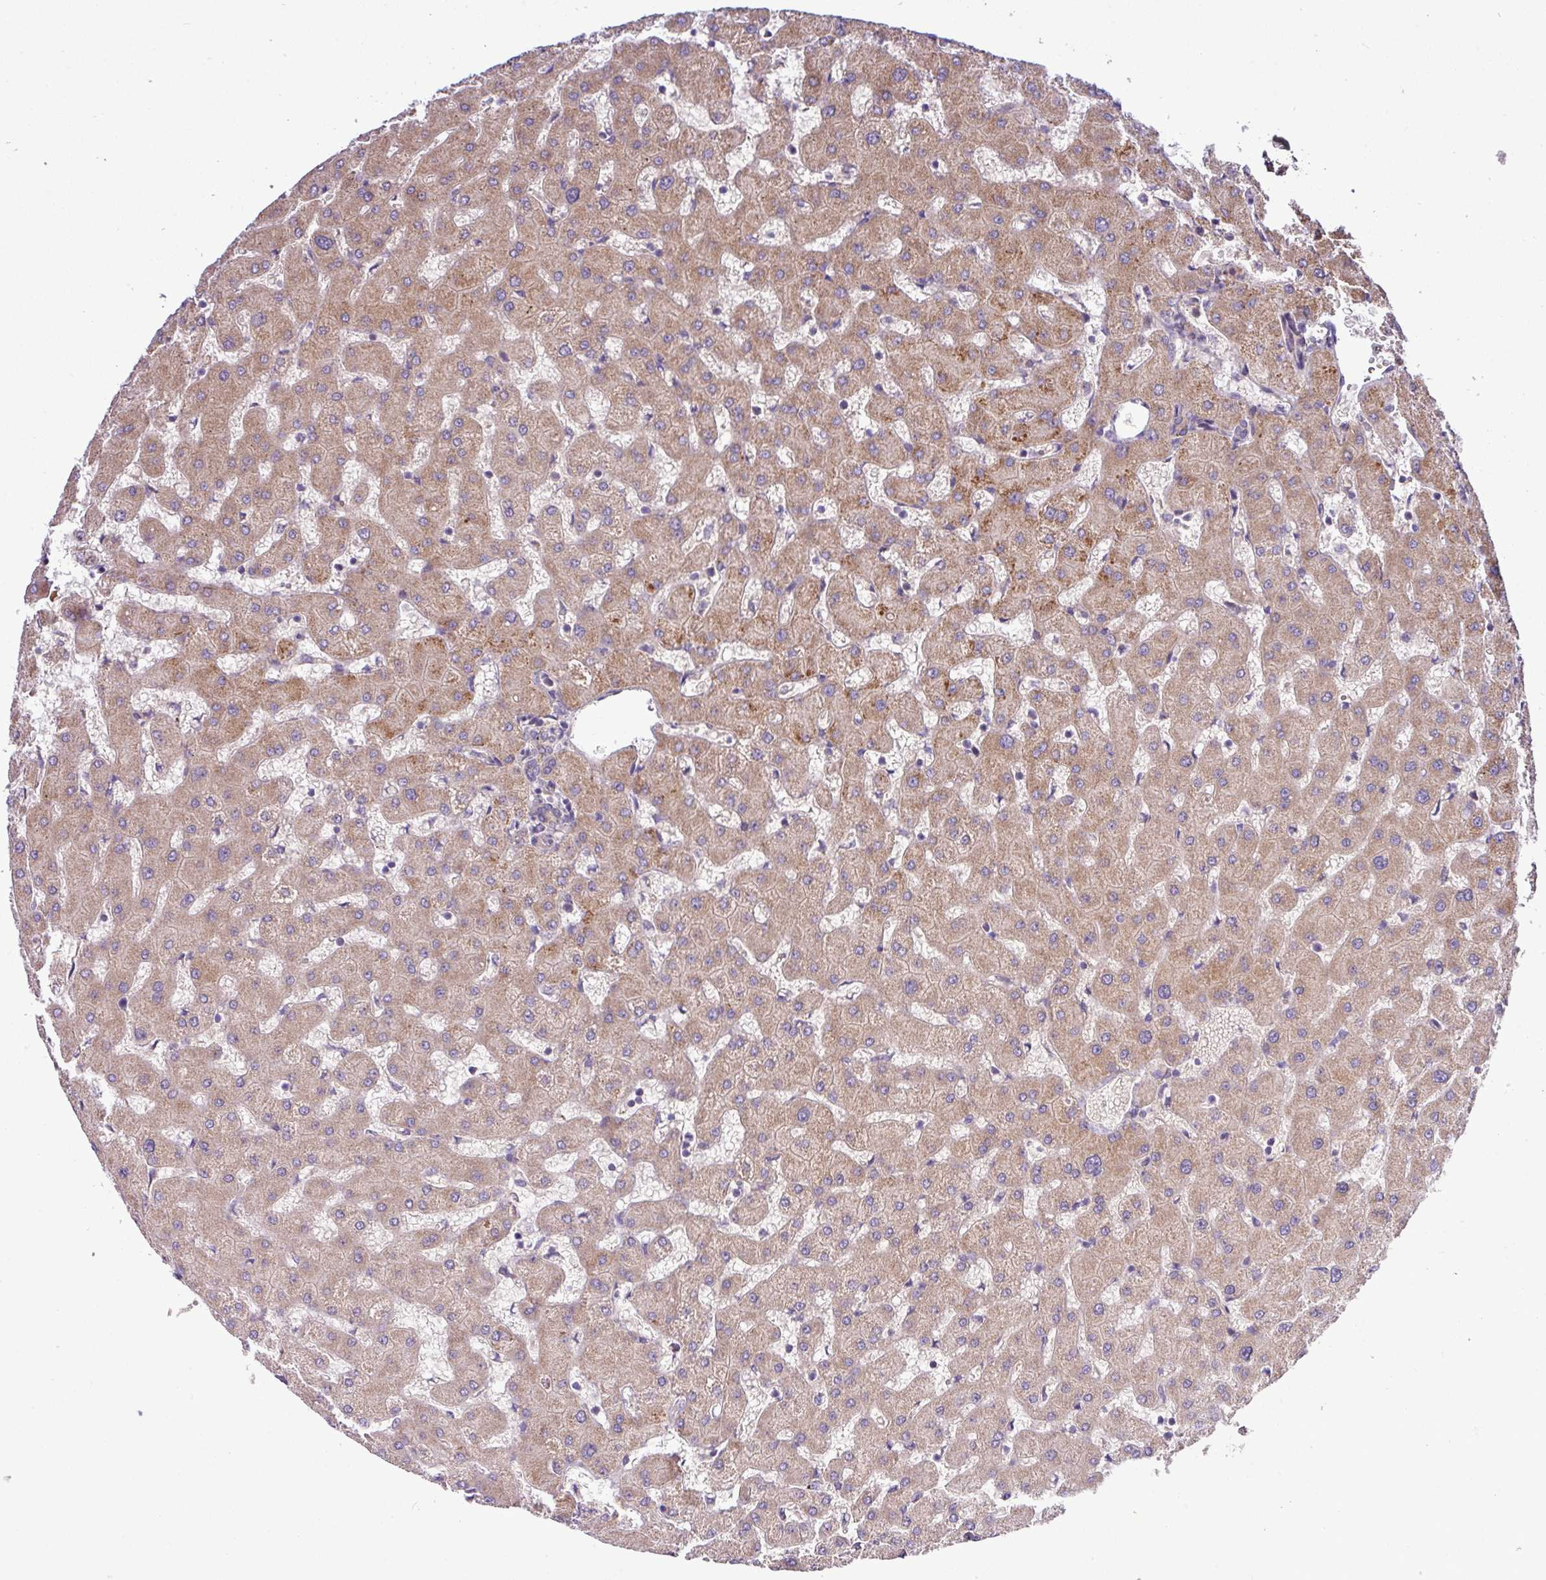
{"staining": {"intensity": "weak", "quantity": "<25%", "location": "cytoplasmic/membranous"}, "tissue": "liver", "cell_type": "Cholangiocytes", "image_type": "normal", "snomed": [{"axis": "morphology", "description": "Normal tissue, NOS"}, {"axis": "topography", "description": "Liver"}], "caption": "This histopathology image is of benign liver stained with IHC to label a protein in brown with the nuclei are counter-stained blue. There is no expression in cholangiocytes. (Stains: DAB (3,3'-diaminobenzidine) immunohistochemistry (IHC) with hematoxylin counter stain, Microscopy: brightfield microscopy at high magnification).", "gene": "TM2D2", "patient": {"sex": "female", "age": 63}}